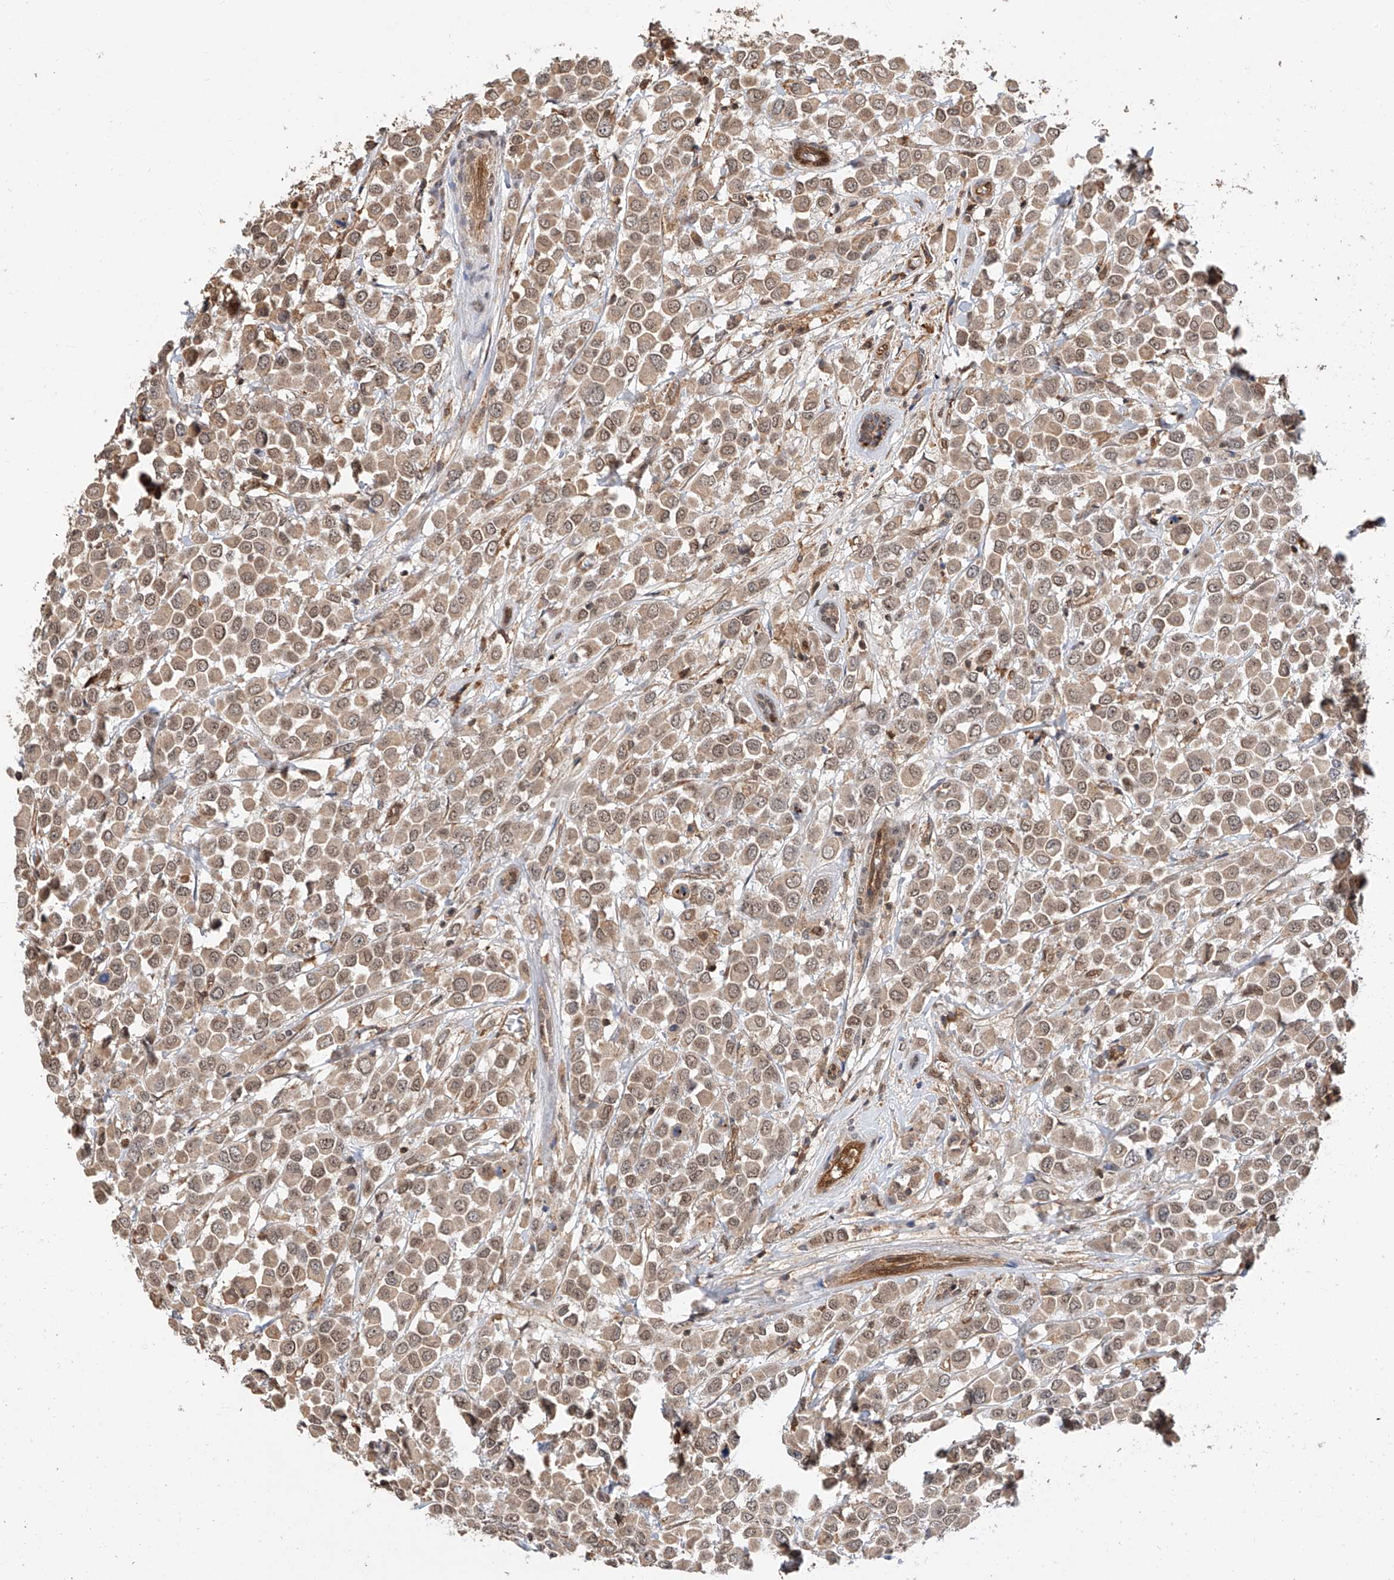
{"staining": {"intensity": "weak", "quantity": ">75%", "location": "cytoplasmic/membranous,nuclear"}, "tissue": "breast cancer", "cell_type": "Tumor cells", "image_type": "cancer", "snomed": [{"axis": "morphology", "description": "Duct carcinoma"}, {"axis": "topography", "description": "Breast"}], "caption": "Immunohistochemical staining of breast cancer (intraductal carcinoma) displays weak cytoplasmic/membranous and nuclear protein expression in about >75% of tumor cells.", "gene": "RILPL2", "patient": {"sex": "female", "age": 61}}